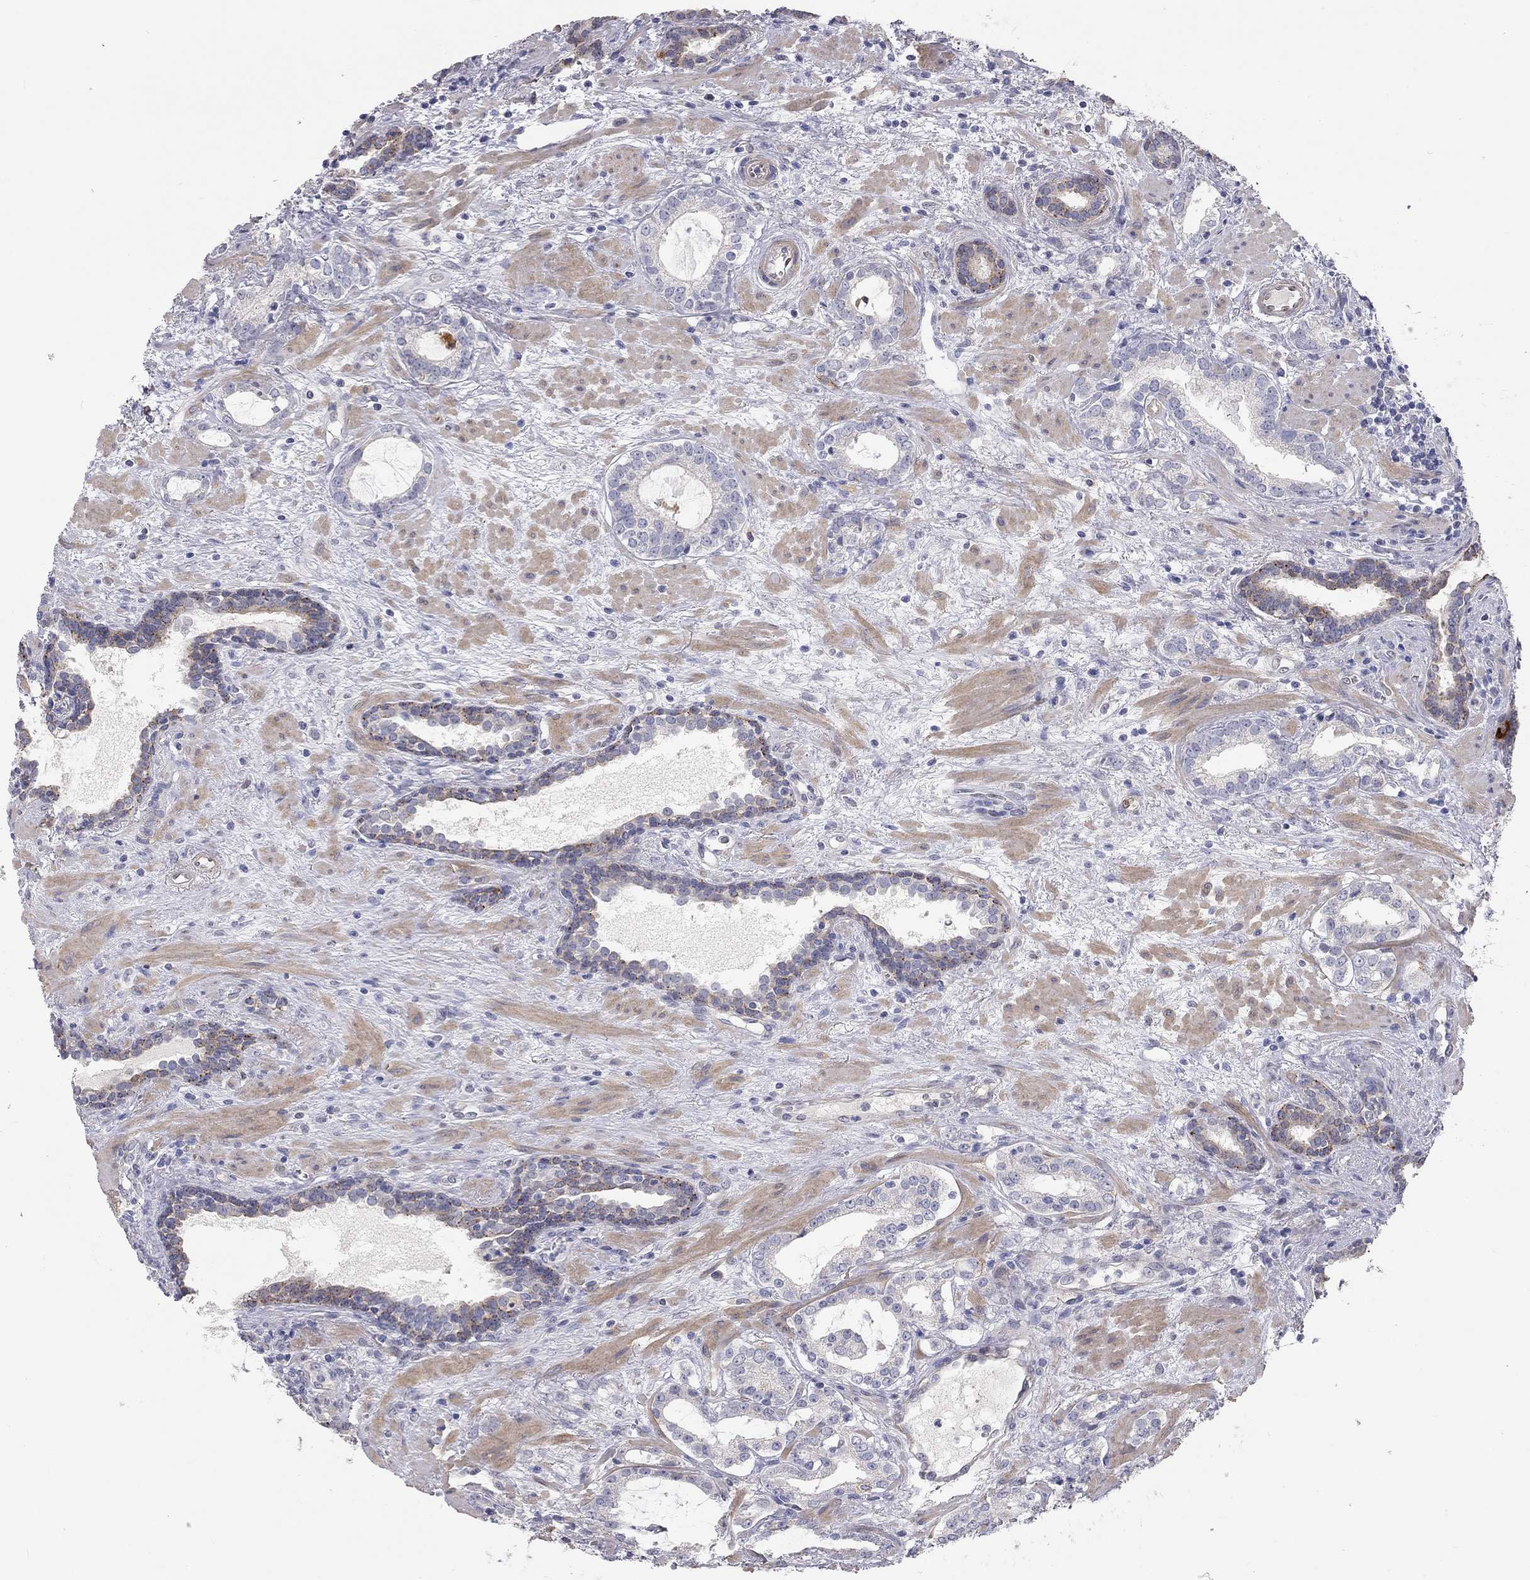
{"staining": {"intensity": "negative", "quantity": "none", "location": "none"}, "tissue": "prostate cancer", "cell_type": "Tumor cells", "image_type": "cancer", "snomed": [{"axis": "morphology", "description": "Adenocarcinoma, NOS"}, {"axis": "topography", "description": "Prostate"}], "caption": "A photomicrograph of adenocarcinoma (prostate) stained for a protein demonstrates no brown staining in tumor cells.", "gene": "PAPSS2", "patient": {"sex": "male", "age": 66}}